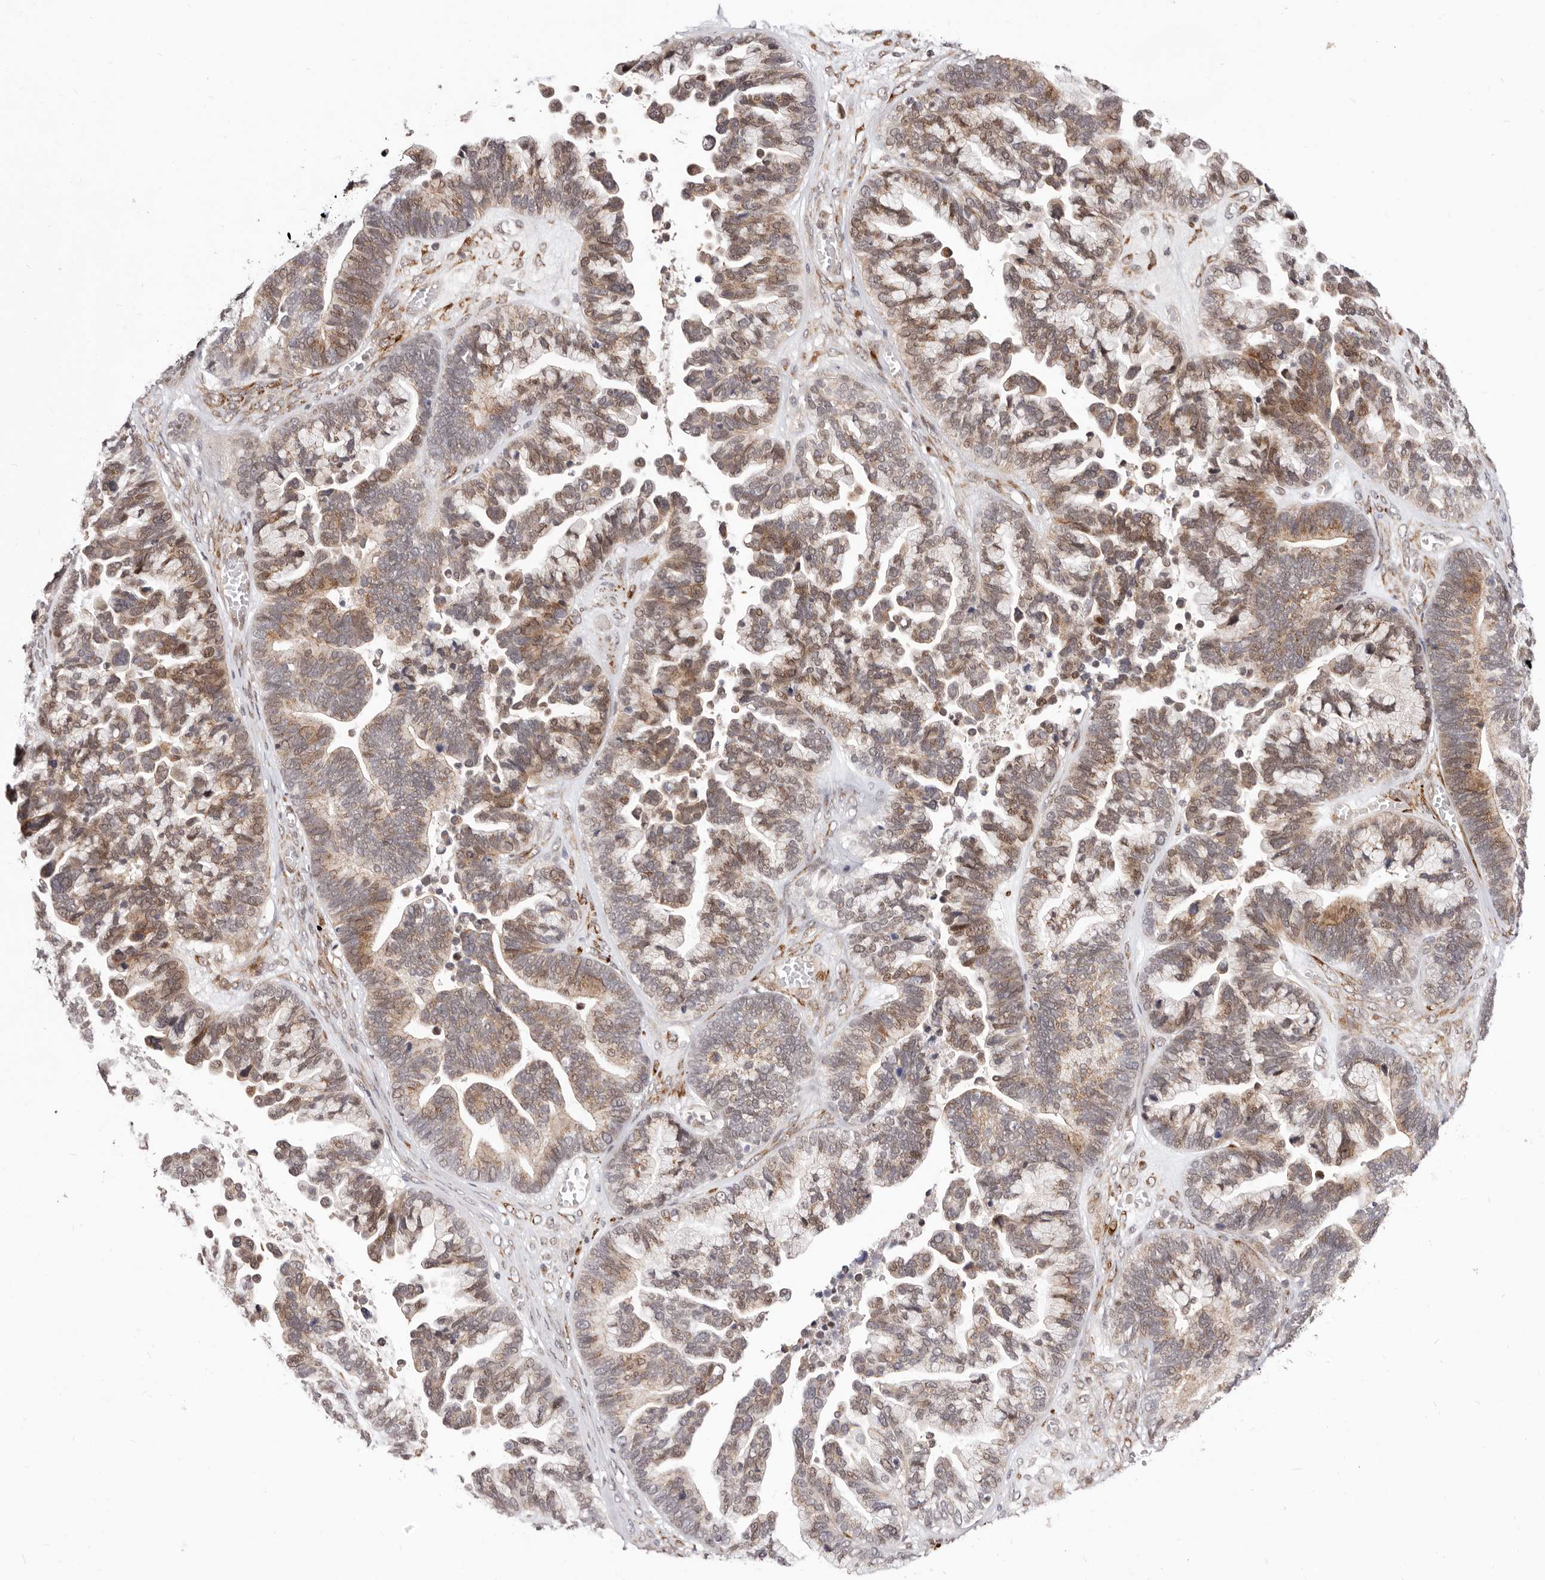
{"staining": {"intensity": "moderate", "quantity": ">75%", "location": "cytoplasmic/membranous,nuclear"}, "tissue": "ovarian cancer", "cell_type": "Tumor cells", "image_type": "cancer", "snomed": [{"axis": "morphology", "description": "Cystadenocarcinoma, serous, NOS"}, {"axis": "topography", "description": "Ovary"}], "caption": "Immunohistochemistry (DAB (3,3'-diaminobenzidine)) staining of human ovarian cancer (serous cystadenocarcinoma) exhibits moderate cytoplasmic/membranous and nuclear protein staining in about >75% of tumor cells.", "gene": "SRCAP", "patient": {"sex": "female", "age": 56}}